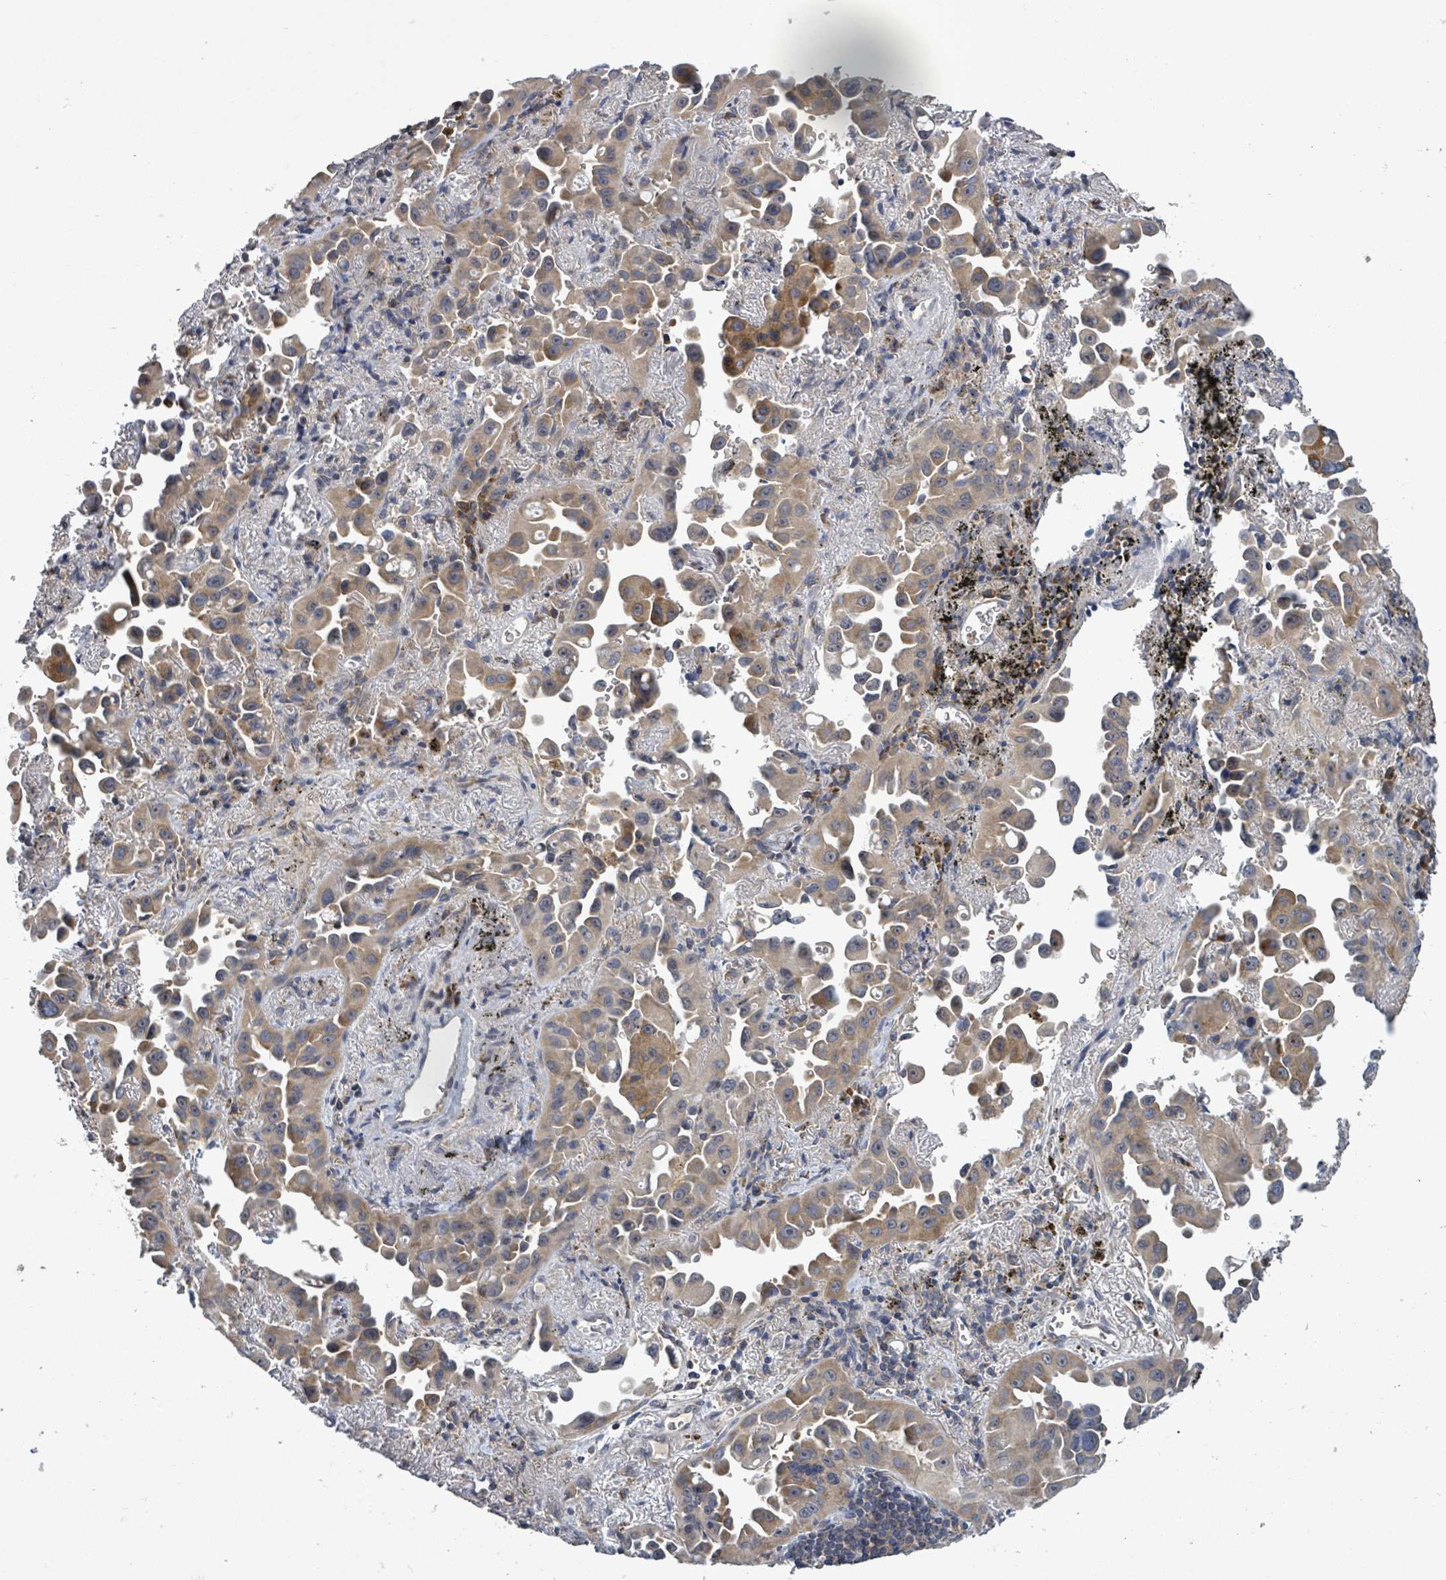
{"staining": {"intensity": "weak", "quantity": ">75%", "location": "cytoplasmic/membranous"}, "tissue": "lung cancer", "cell_type": "Tumor cells", "image_type": "cancer", "snomed": [{"axis": "morphology", "description": "Adenocarcinoma, NOS"}, {"axis": "topography", "description": "Lung"}], "caption": "Tumor cells display low levels of weak cytoplasmic/membranous expression in about >75% of cells in adenocarcinoma (lung).", "gene": "SERPINE3", "patient": {"sex": "male", "age": 68}}